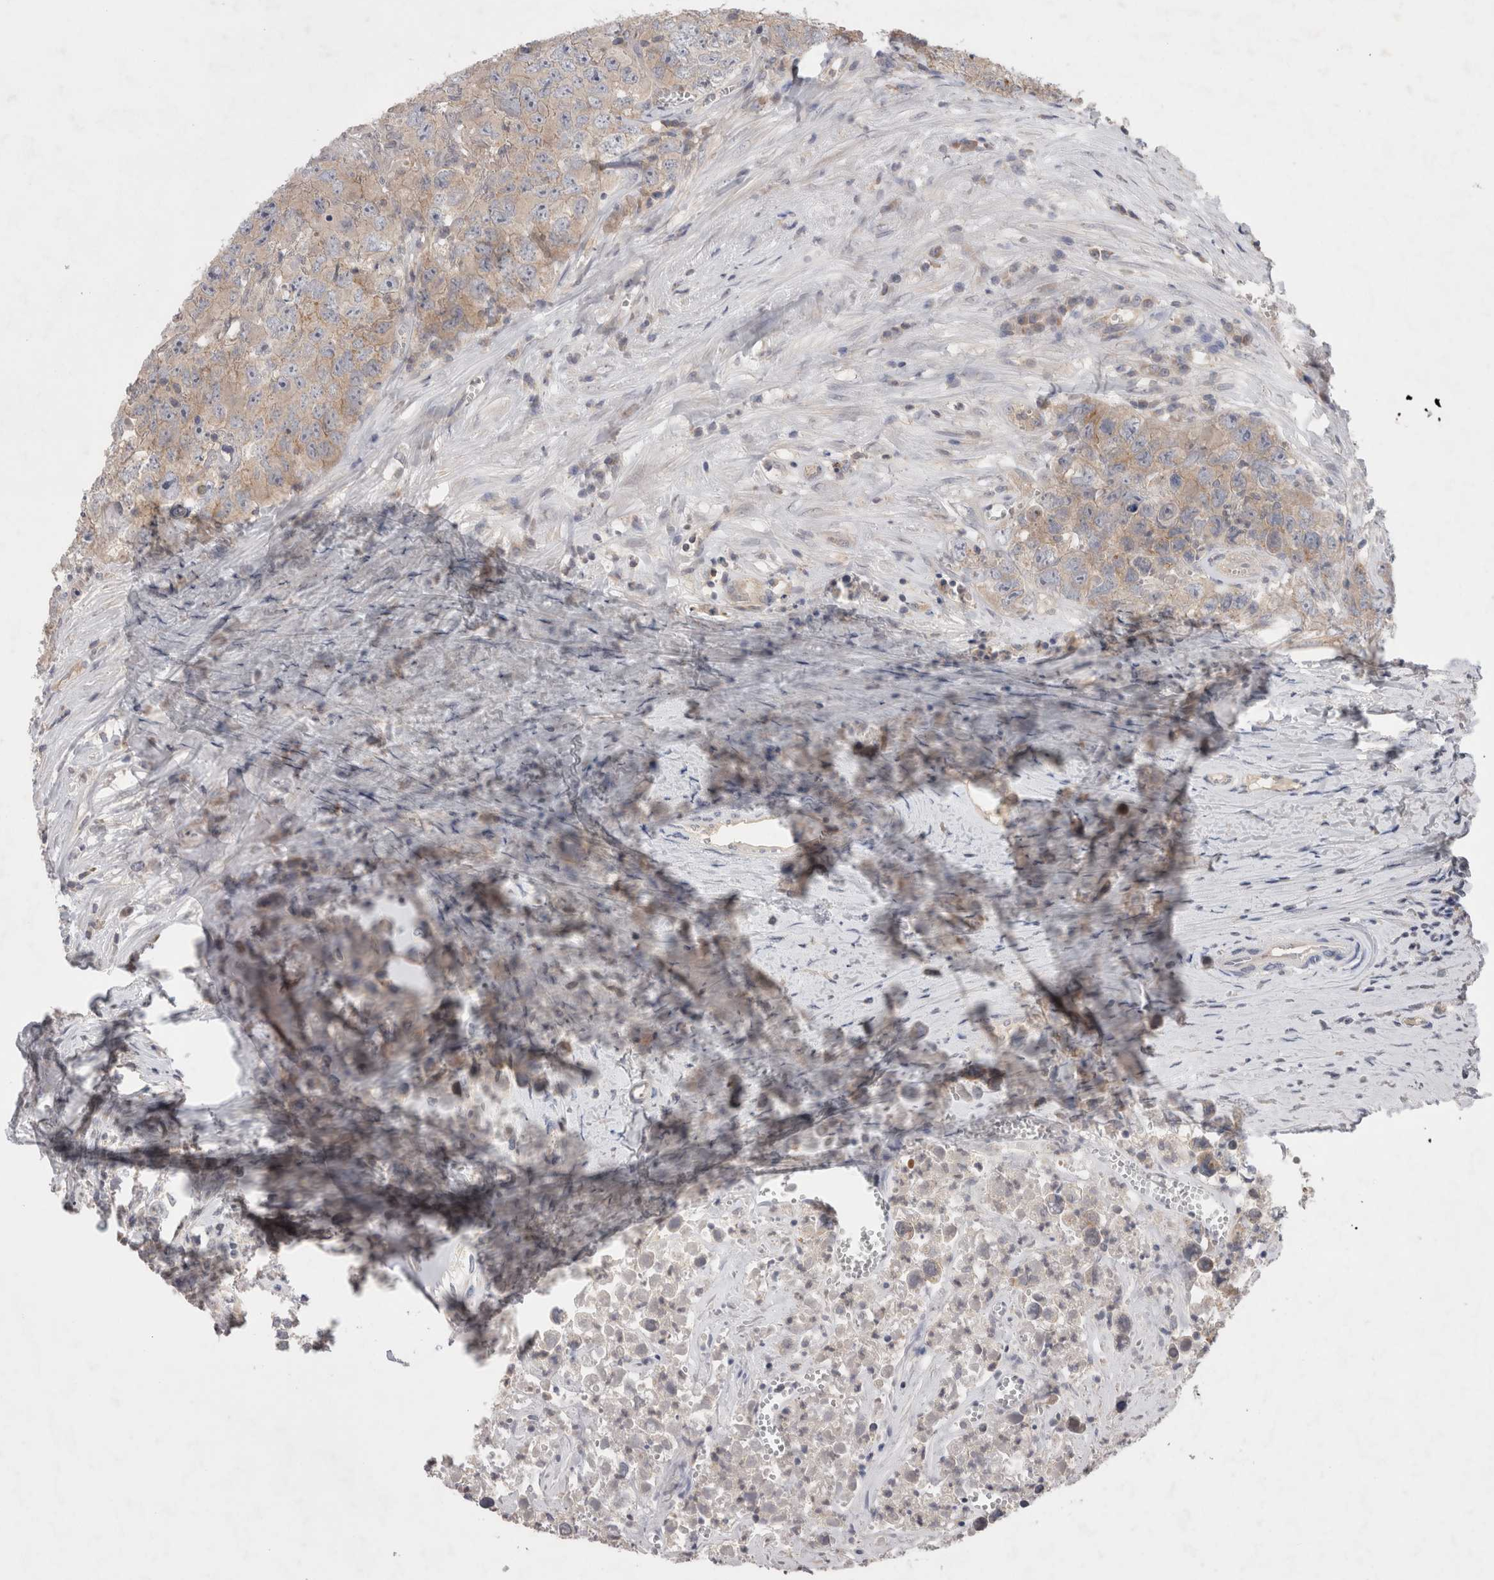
{"staining": {"intensity": "weak", "quantity": "25%-75%", "location": "cytoplasmic/membranous"}, "tissue": "testis cancer", "cell_type": "Tumor cells", "image_type": "cancer", "snomed": [{"axis": "morphology", "description": "Seminoma, NOS"}, {"axis": "morphology", "description": "Carcinoma, Embryonal, NOS"}, {"axis": "topography", "description": "Testis"}], "caption": "Immunohistochemistry of testis cancer shows low levels of weak cytoplasmic/membranous expression in about 25%-75% of tumor cells.", "gene": "OTOR", "patient": {"sex": "male", "age": 43}}